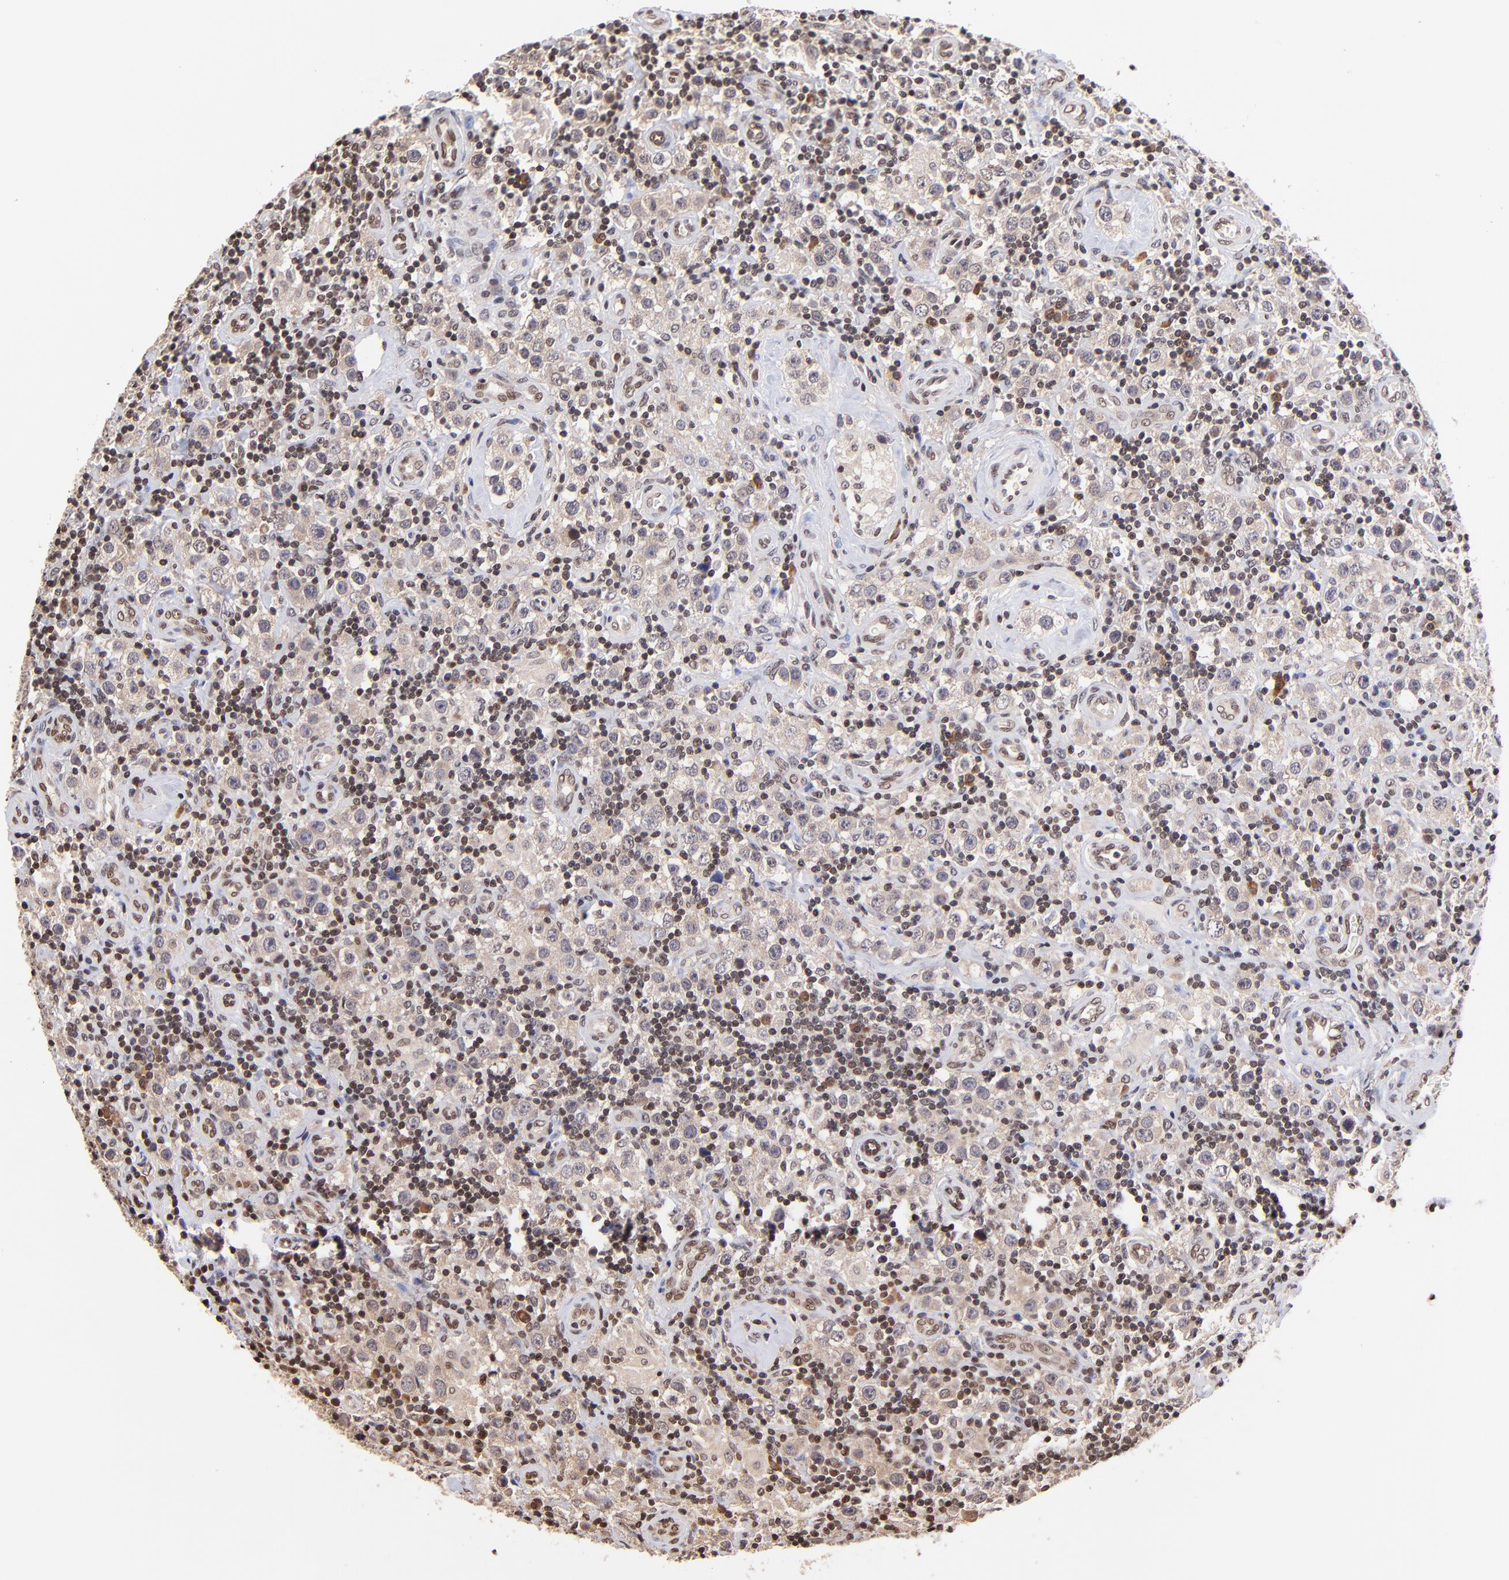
{"staining": {"intensity": "weak", "quantity": ">75%", "location": "cytoplasmic/membranous"}, "tissue": "testis cancer", "cell_type": "Tumor cells", "image_type": "cancer", "snomed": [{"axis": "morphology", "description": "Seminoma, NOS"}, {"axis": "topography", "description": "Testis"}], "caption": "Approximately >75% of tumor cells in testis seminoma show weak cytoplasmic/membranous protein staining as visualized by brown immunohistochemical staining.", "gene": "WDR25", "patient": {"sex": "male", "age": 32}}